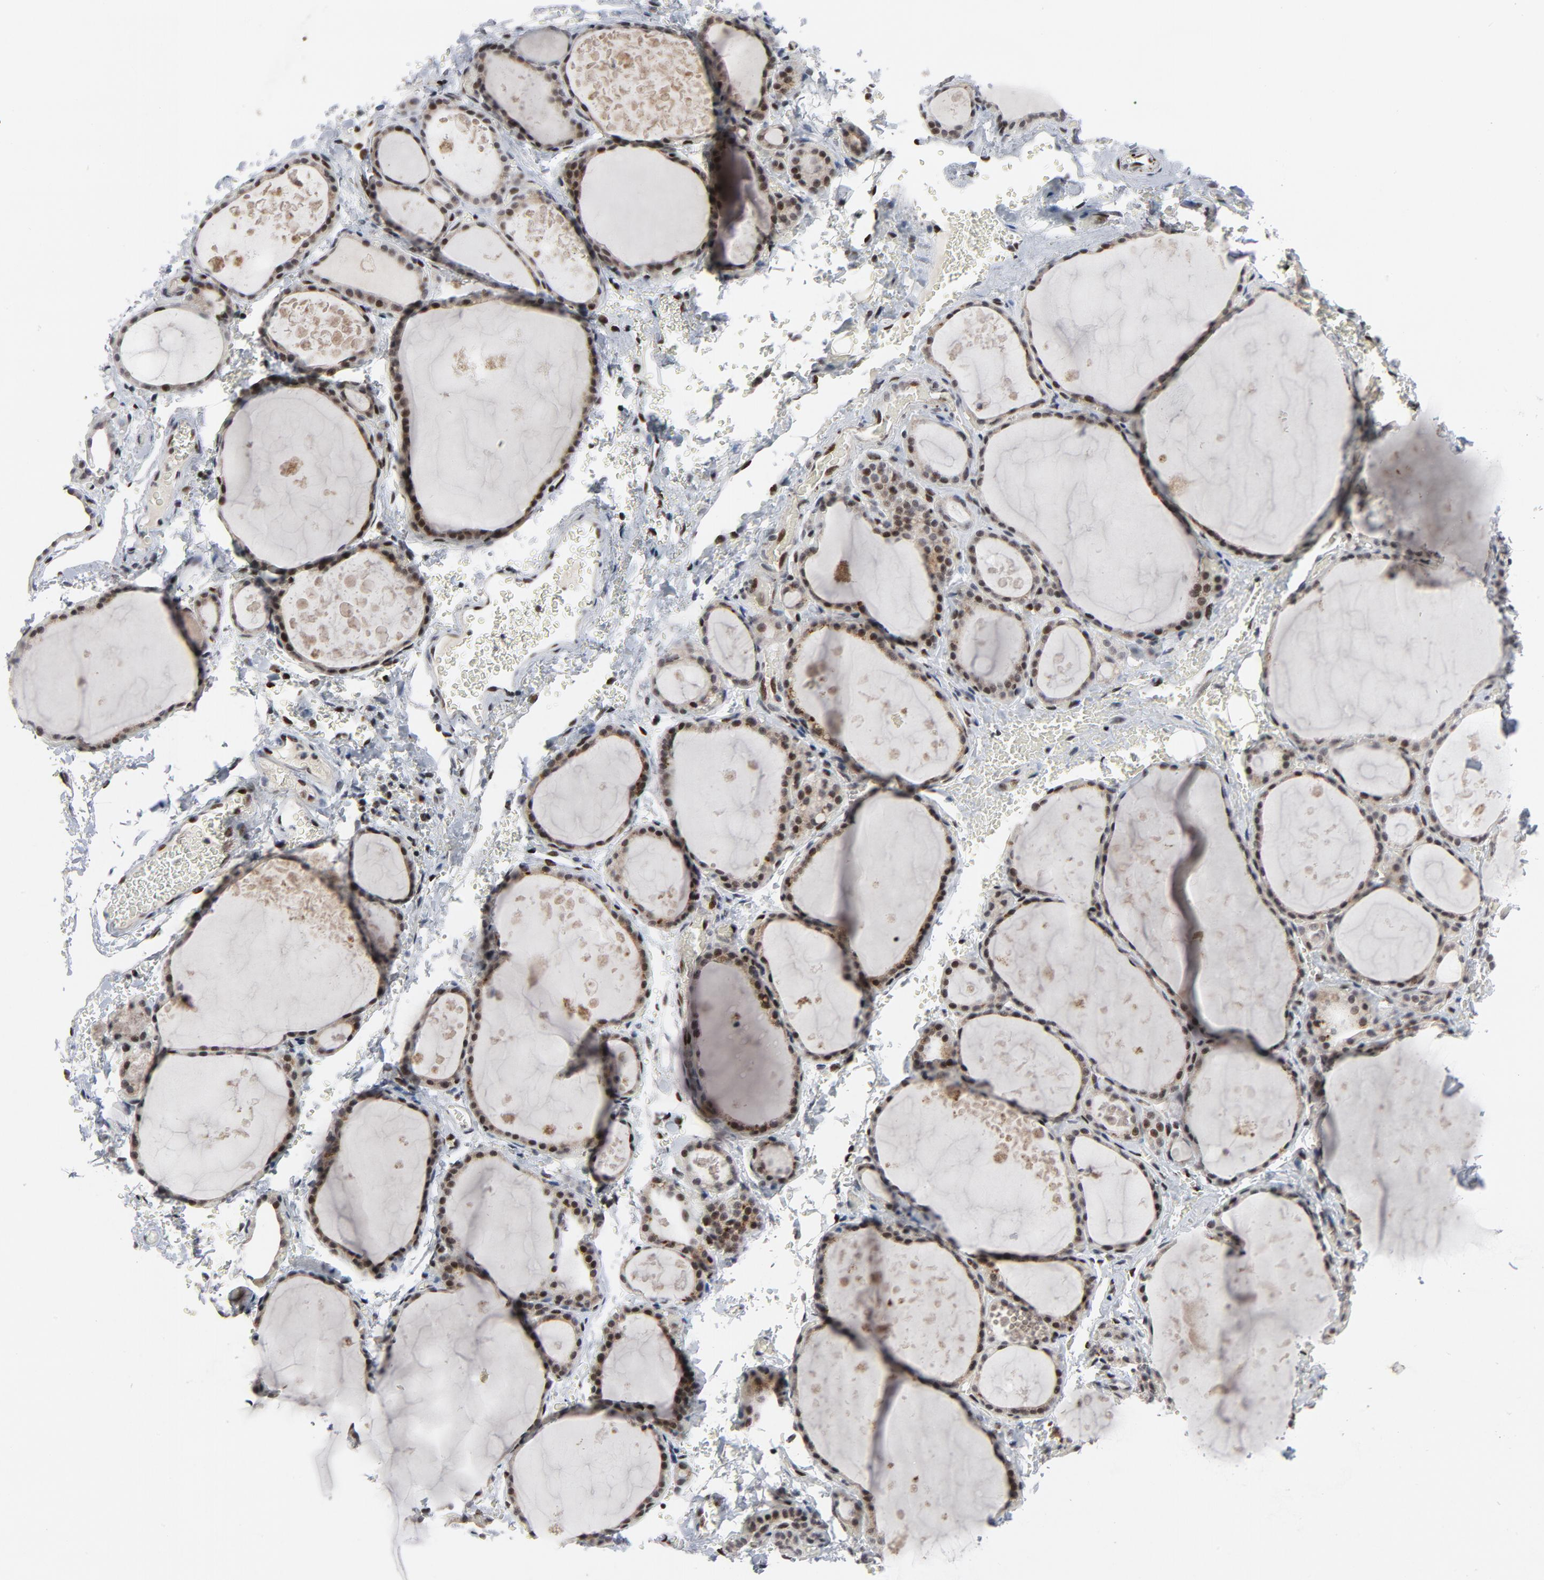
{"staining": {"intensity": "moderate", "quantity": ">75%", "location": "nuclear"}, "tissue": "thyroid gland", "cell_type": "Glandular cells", "image_type": "normal", "snomed": [{"axis": "morphology", "description": "Normal tissue, NOS"}, {"axis": "topography", "description": "Thyroid gland"}], "caption": "This is an image of immunohistochemistry (IHC) staining of benign thyroid gland, which shows moderate expression in the nuclear of glandular cells.", "gene": "GABPA", "patient": {"sex": "male", "age": 61}}